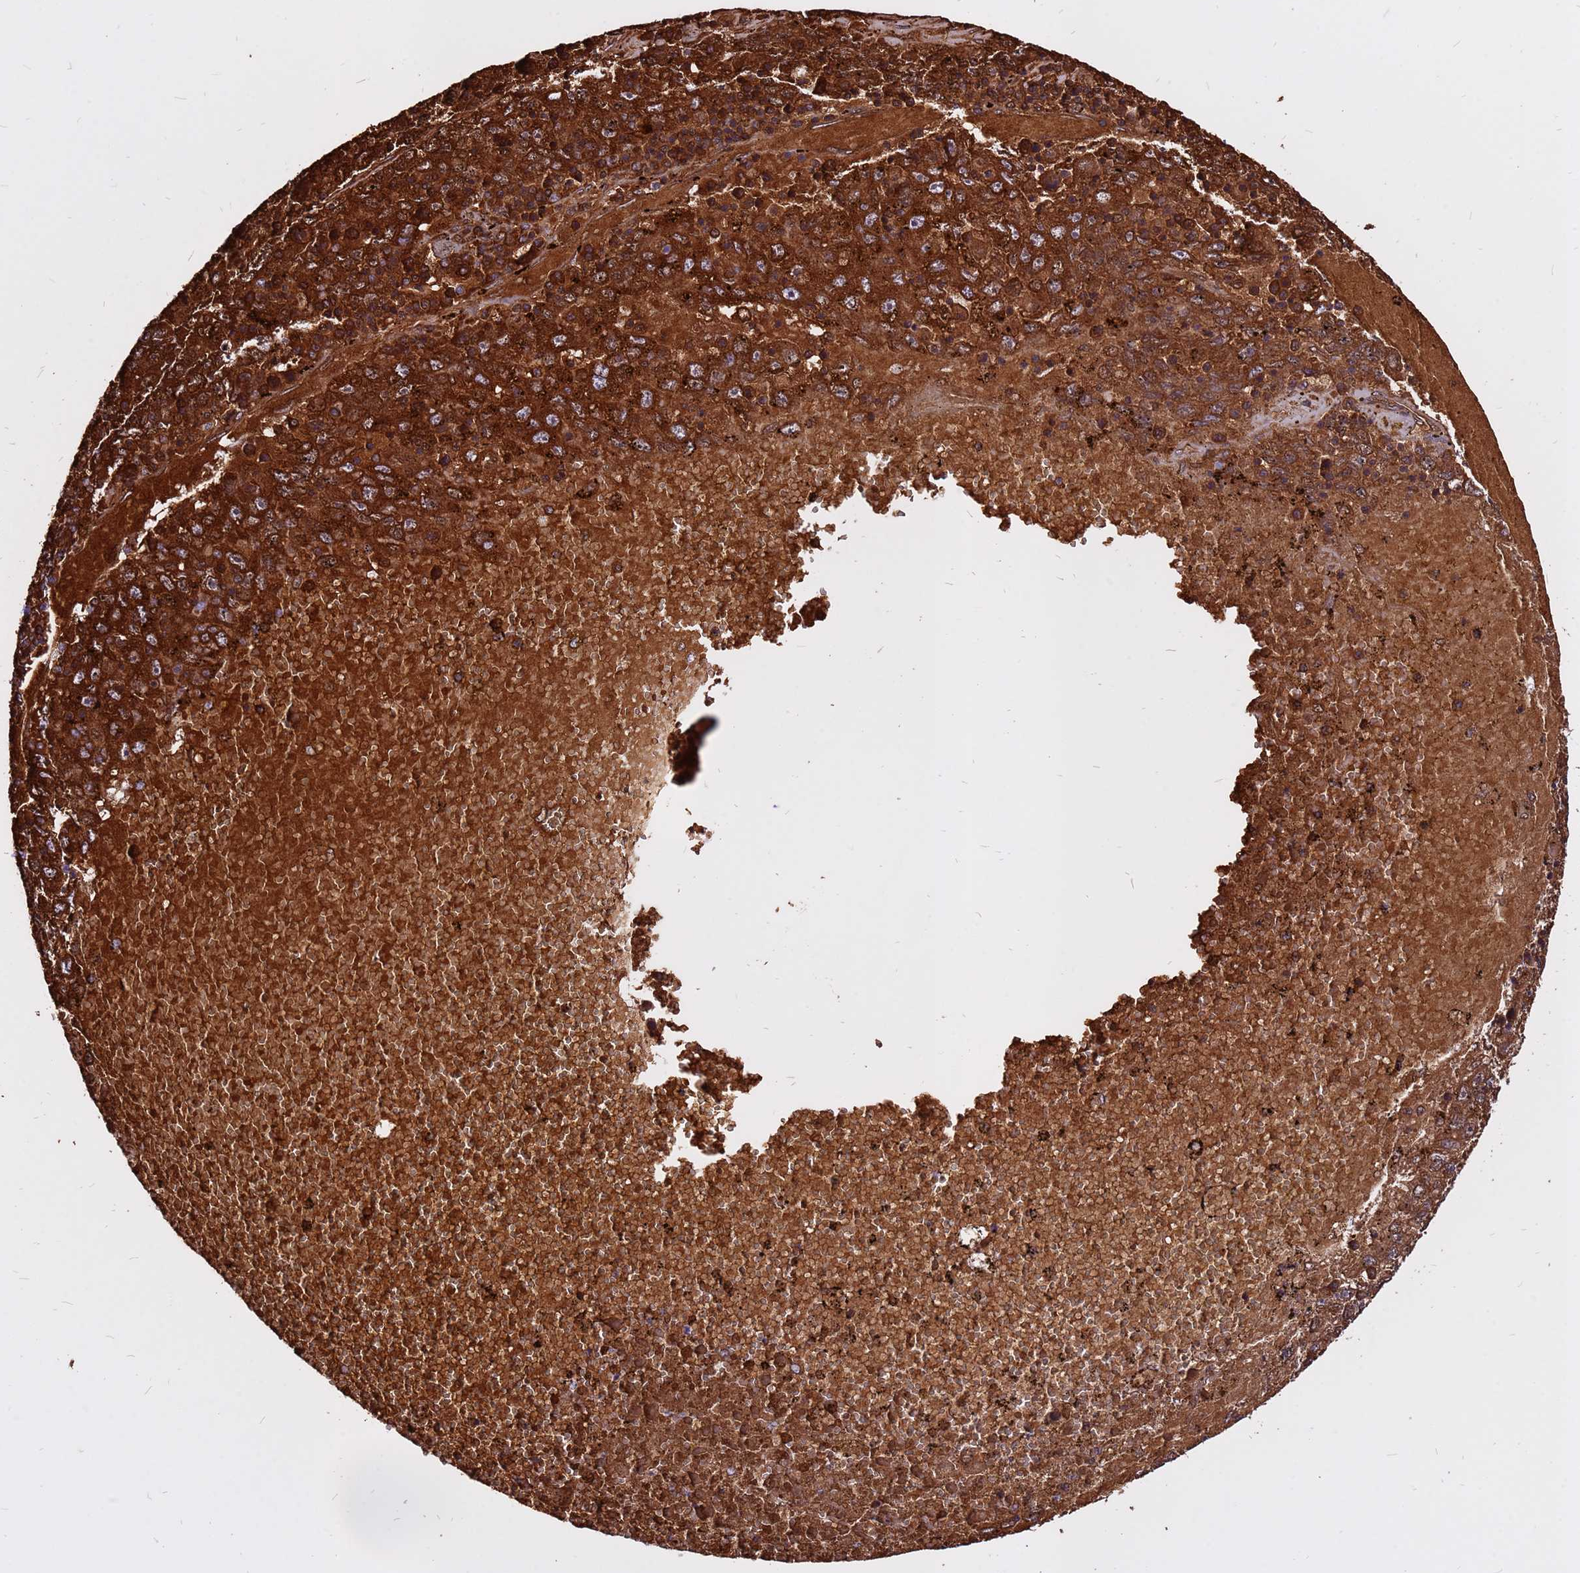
{"staining": {"intensity": "strong", "quantity": ">75%", "location": "cytoplasmic/membranous"}, "tissue": "liver cancer", "cell_type": "Tumor cells", "image_type": "cancer", "snomed": [{"axis": "morphology", "description": "Carcinoma, Hepatocellular, NOS"}, {"axis": "topography", "description": "Liver"}], "caption": "Immunohistochemical staining of liver cancer shows high levels of strong cytoplasmic/membranous protein positivity in about >75% of tumor cells.", "gene": "ZNF669", "patient": {"sex": "male", "age": 49}}